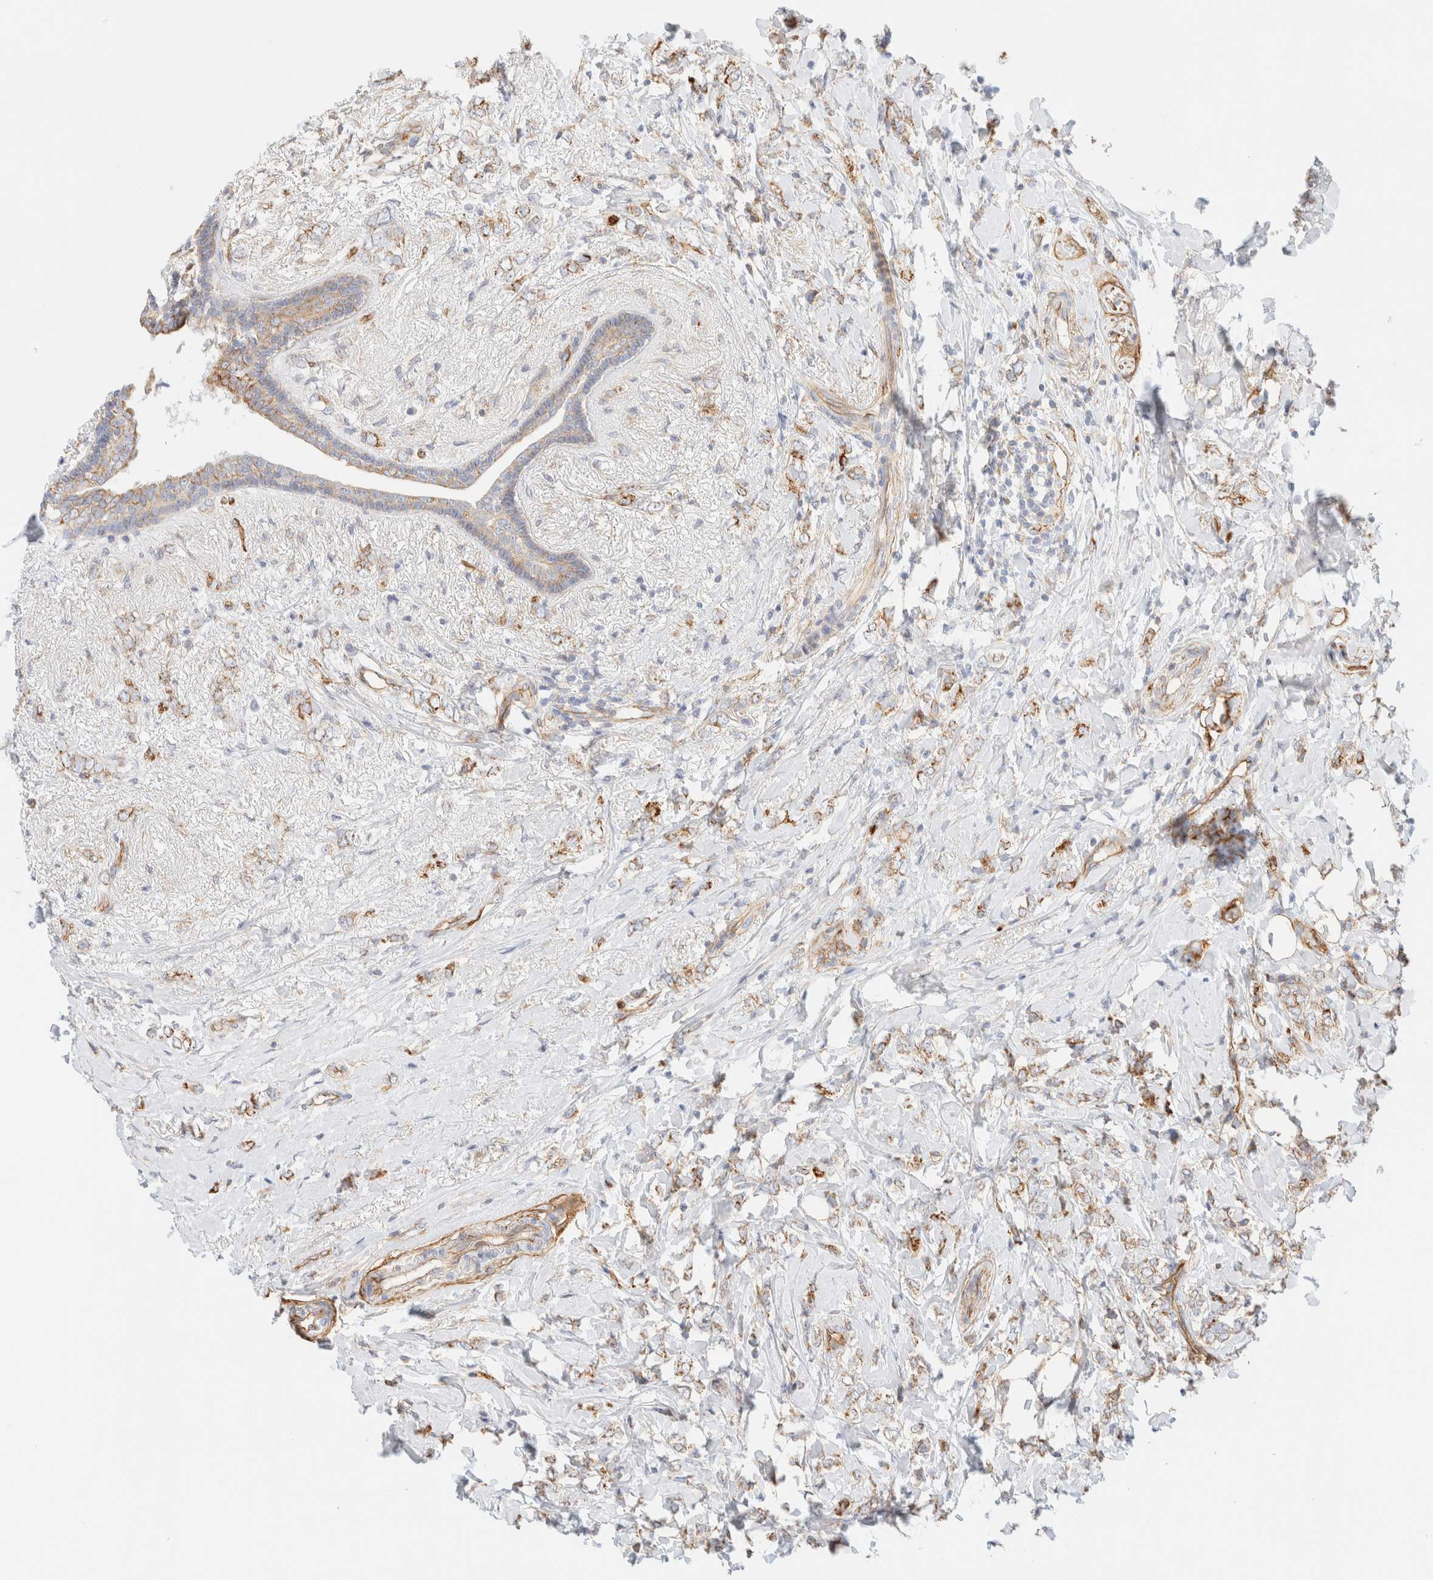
{"staining": {"intensity": "moderate", "quantity": ">75%", "location": "cytoplasmic/membranous"}, "tissue": "breast cancer", "cell_type": "Tumor cells", "image_type": "cancer", "snomed": [{"axis": "morphology", "description": "Normal tissue, NOS"}, {"axis": "morphology", "description": "Lobular carcinoma"}, {"axis": "topography", "description": "Breast"}], "caption": "Immunohistochemical staining of breast lobular carcinoma shows medium levels of moderate cytoplasmic/membranous positivity in about >75% of tumor cells.", "gene": "CYB5R4", "patient": {"sex": "female", "age": 47}}